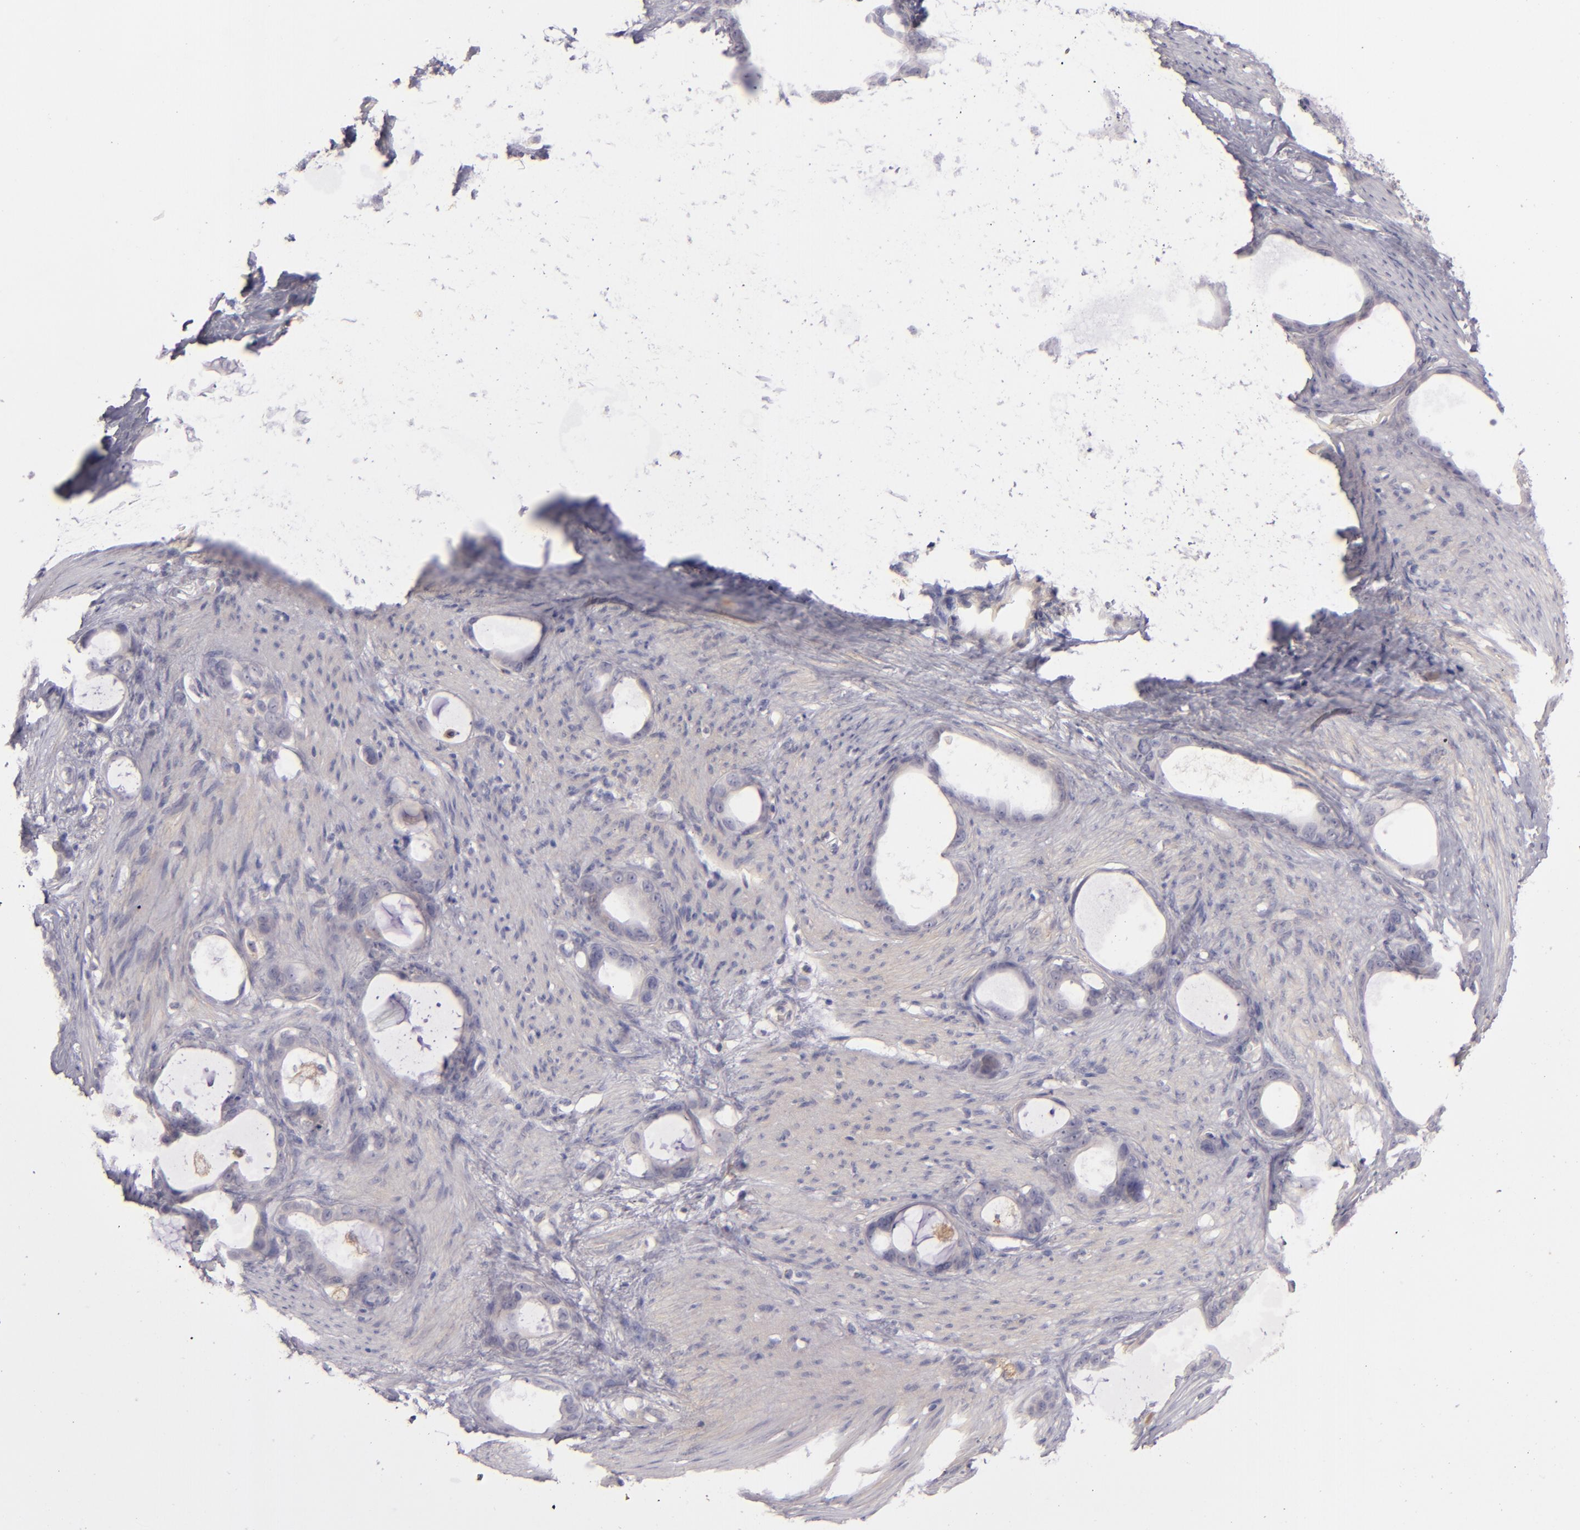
{"staining": {"intensity": "negative", "quantity": "none", "location": "none"}, "tissue": "stomach cancer", "cell_type": "Tumor cells", "image_type": "cancer", "snomed": [{"axis": "morphology", "description": "Adenocarcinoma, NOS"}, {"axis": "topography", "description": "Stomach"}], "caption": "IHC image of neoplastic tissue: human stomach cancer (adenocarcinoma) stained with DAB (3,3'-diaminobenzidine) reveals no significant protein staining in tumor cells.", "gene": "CD83", "patient": {"sex": "female", "age": 75}}